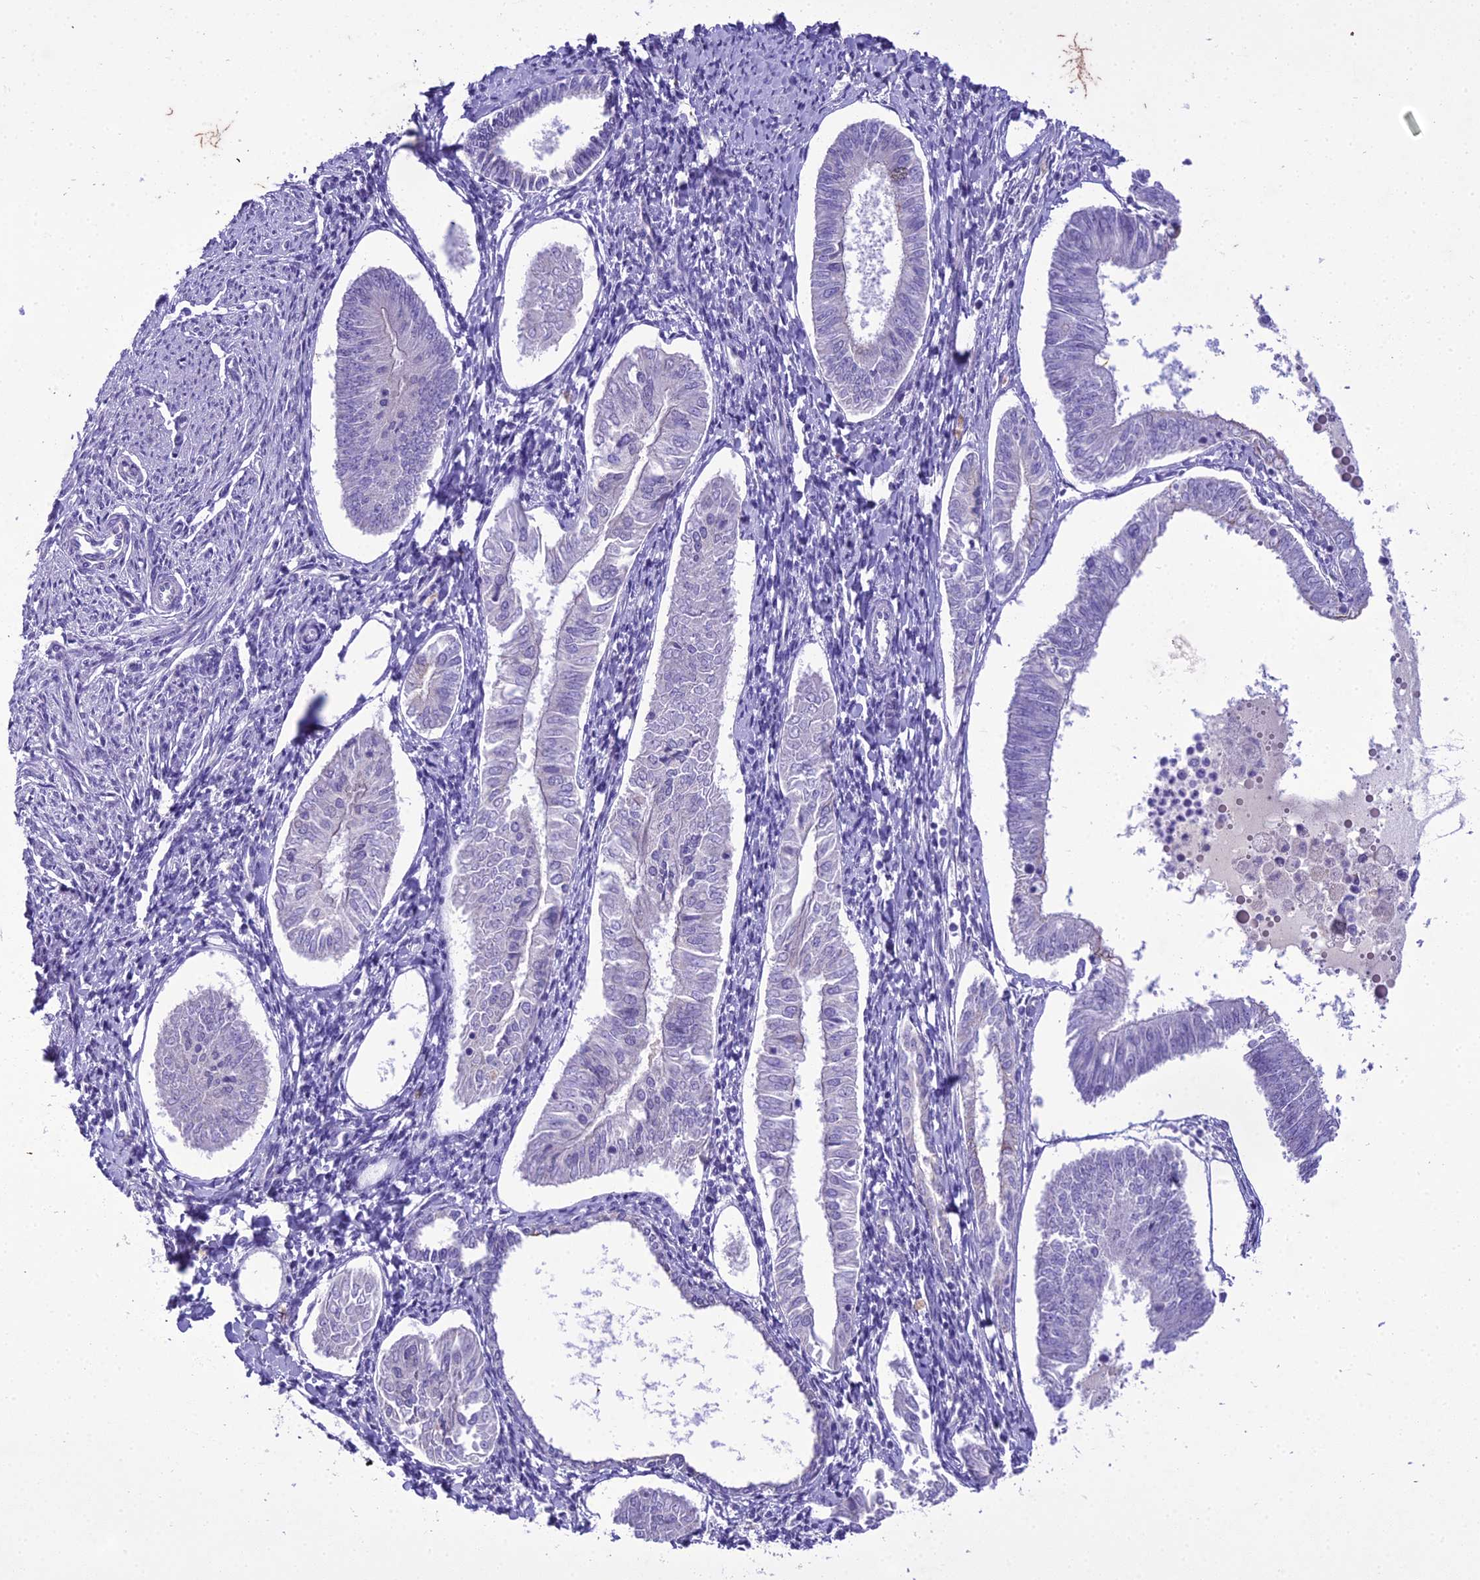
{"staining": {"intensity": "negative", "quantity": "none", "location": "none"}, "tissue": "endometrial cancer", "cell_type": "Tumor cells", "image_type": "cancer", "snomed": [{"axis": "morphology", "description": "Adenocarcinoma, NOS"}, {"axis": "topography", "description": "Endometrium"}], "caption": "Immunohistochemistry (IHC) image of neoplastic tissue: human adenocarcinoma (endometrial) stained with DAB (3,3'-diaminobenzidine) shows no significant protein expression in tumor cells. Nuclei are stained in blue.", "gene": "SCRT1", "patient": {"sex": "female", "age": 58}}